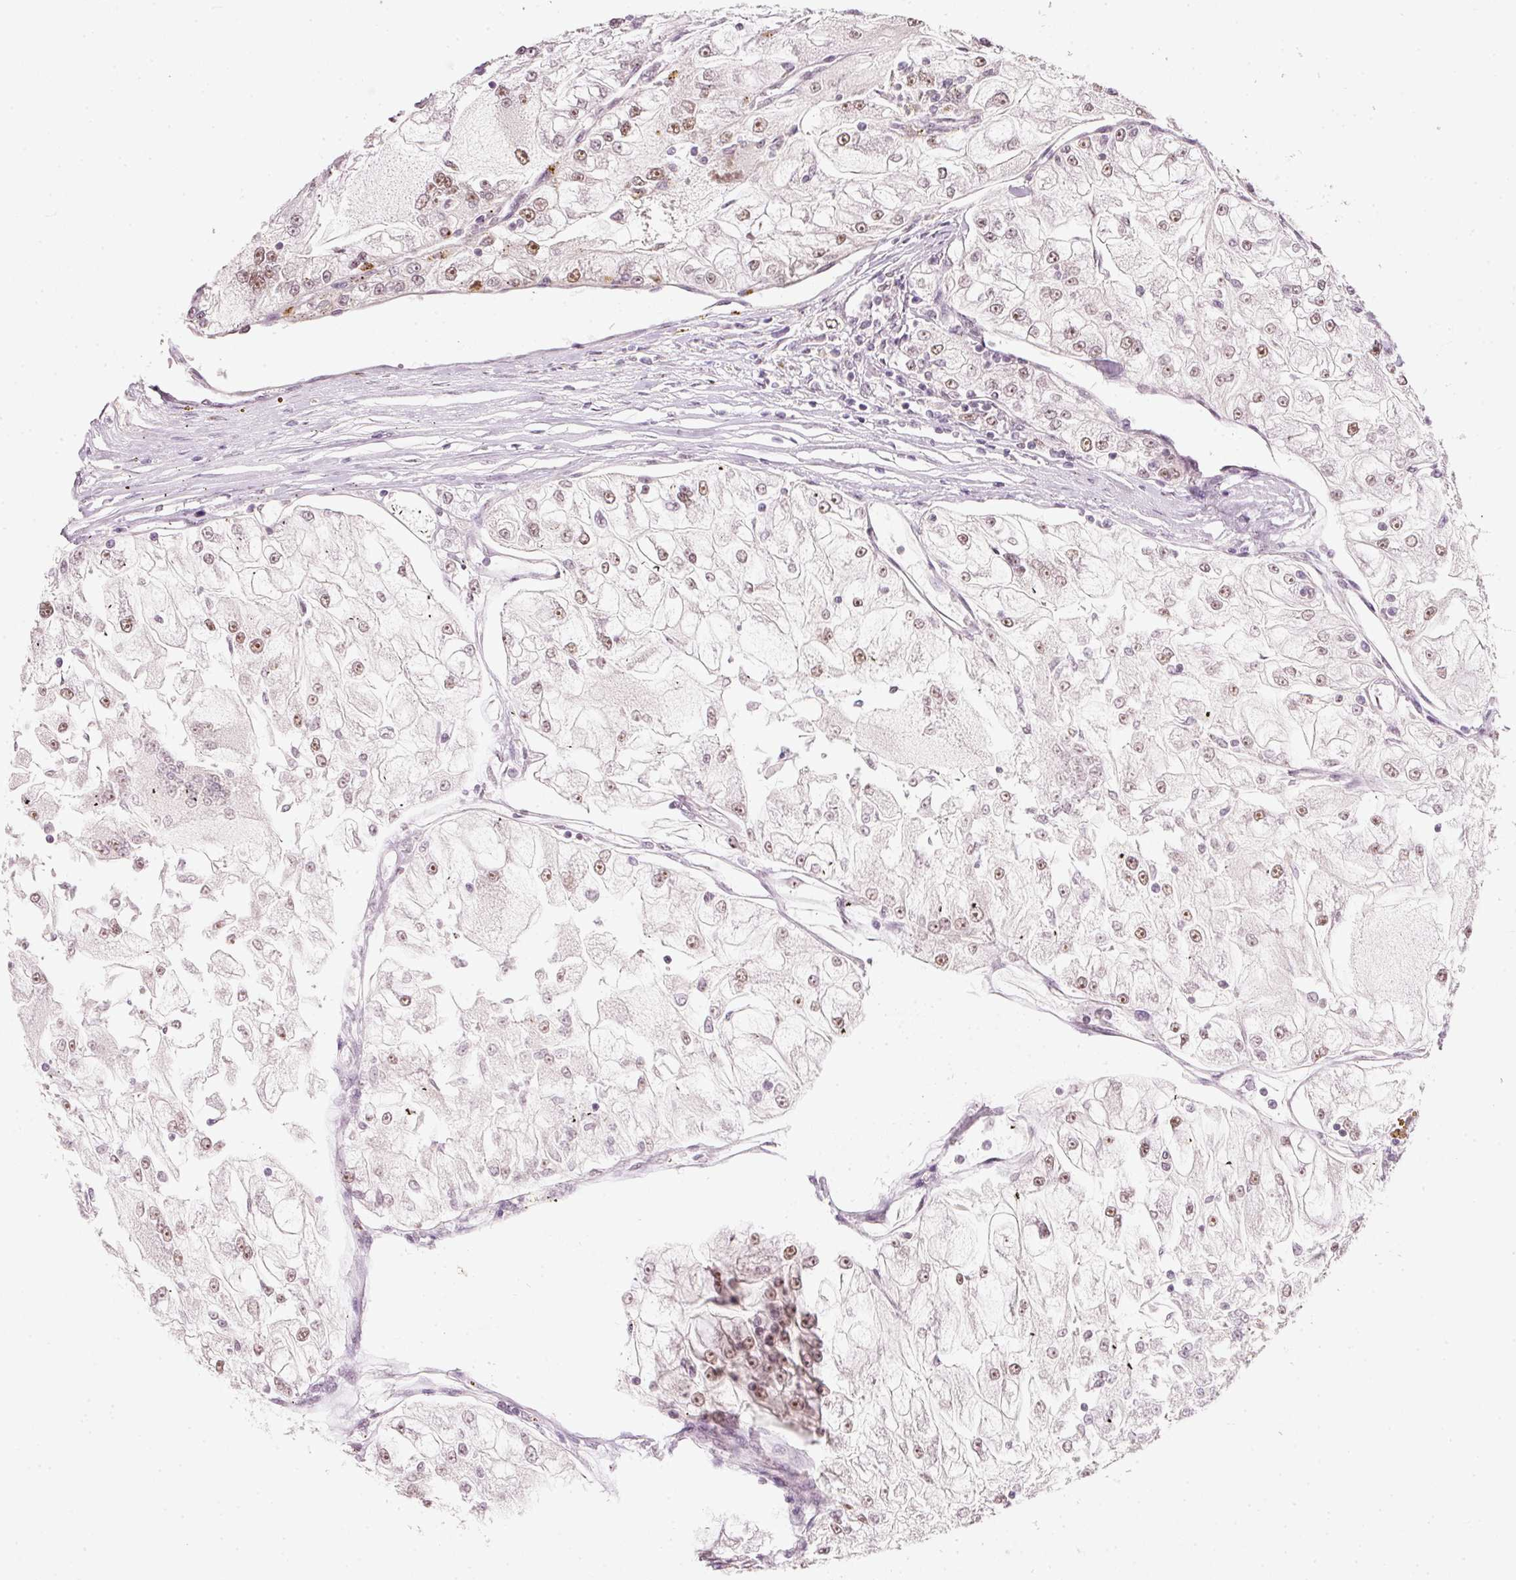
{"staining": {"intensity": "moderate", "quantity": "25%-75%", "location": "nuclear"}, "tissue": "renal cancer", "cell_type": "Tumor cells", "image_type": "cancer", "snomed": [{"axis": "morphology", "description": "Adenocarcinoma, NOS"}, {"axis": "topography", "description": "Kidney"}], "caption": "An immunohistochemistry micrograph of tumor tissue is shown. Protein staining in brown labels moderate nuclear positivity in renal adenocarcinoma within tumor cells.", "gene": "FSTL3", "patient": {"sex": "female", "age": 72}}